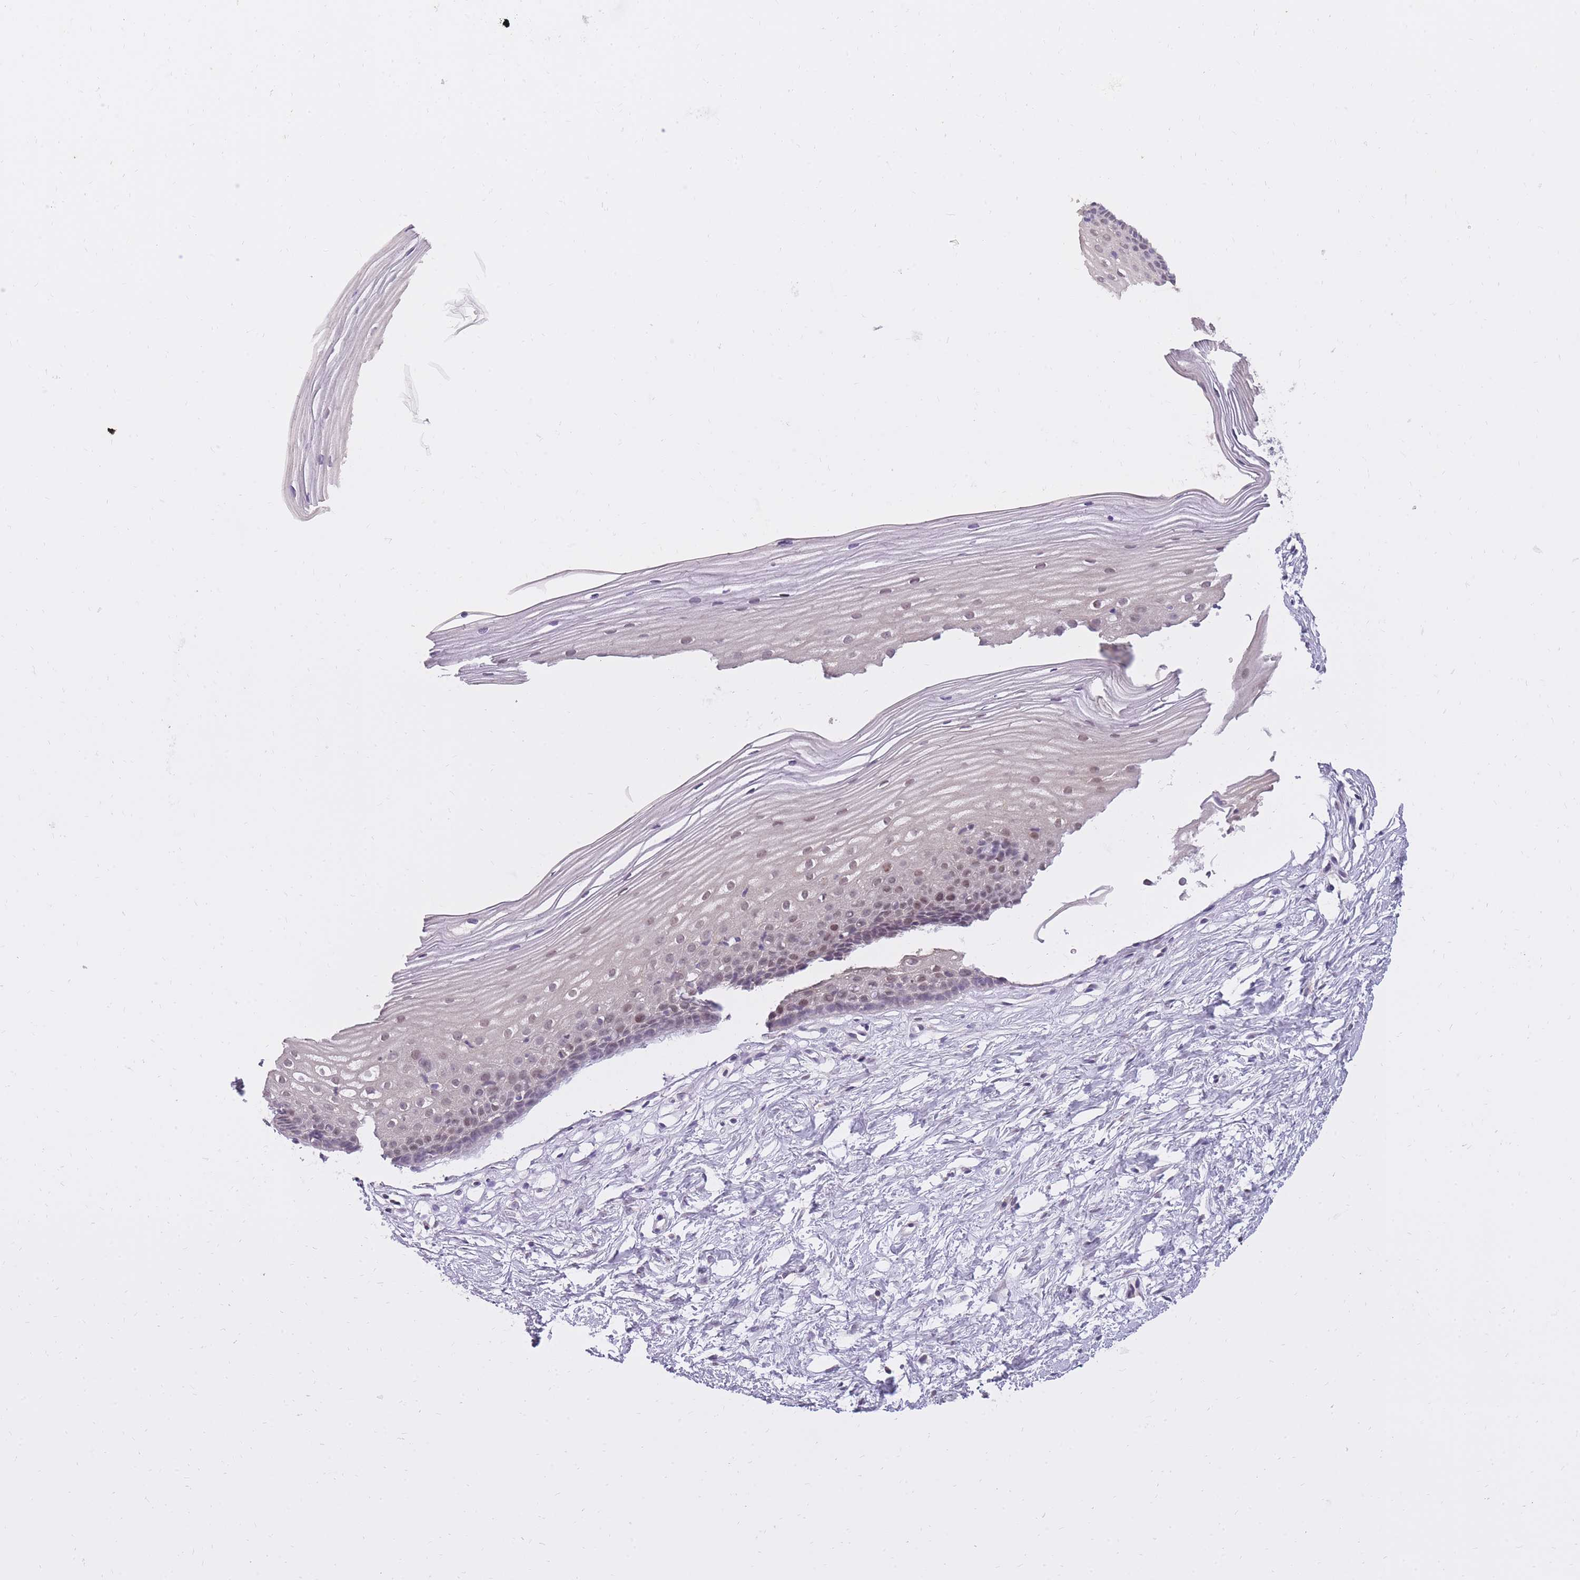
{"staining": {"intensity": "weak", "quantity": "25%-75%", "location": "nuclear"}, "tissue": "cervix", "cell_type": "Glandular cells", "image_type": "normal", "snomed": [{"axis": "morphology", "description": "Normal tissue, NOS"}, {"axis": "topography", "description": "Cervix"}], "caption": "A brown stain labels weak nuclear expression of a protein in glandular cells of benign human cervix.", "gene": "TIGD1", "patient": {"sex": "female", "age": 40}}